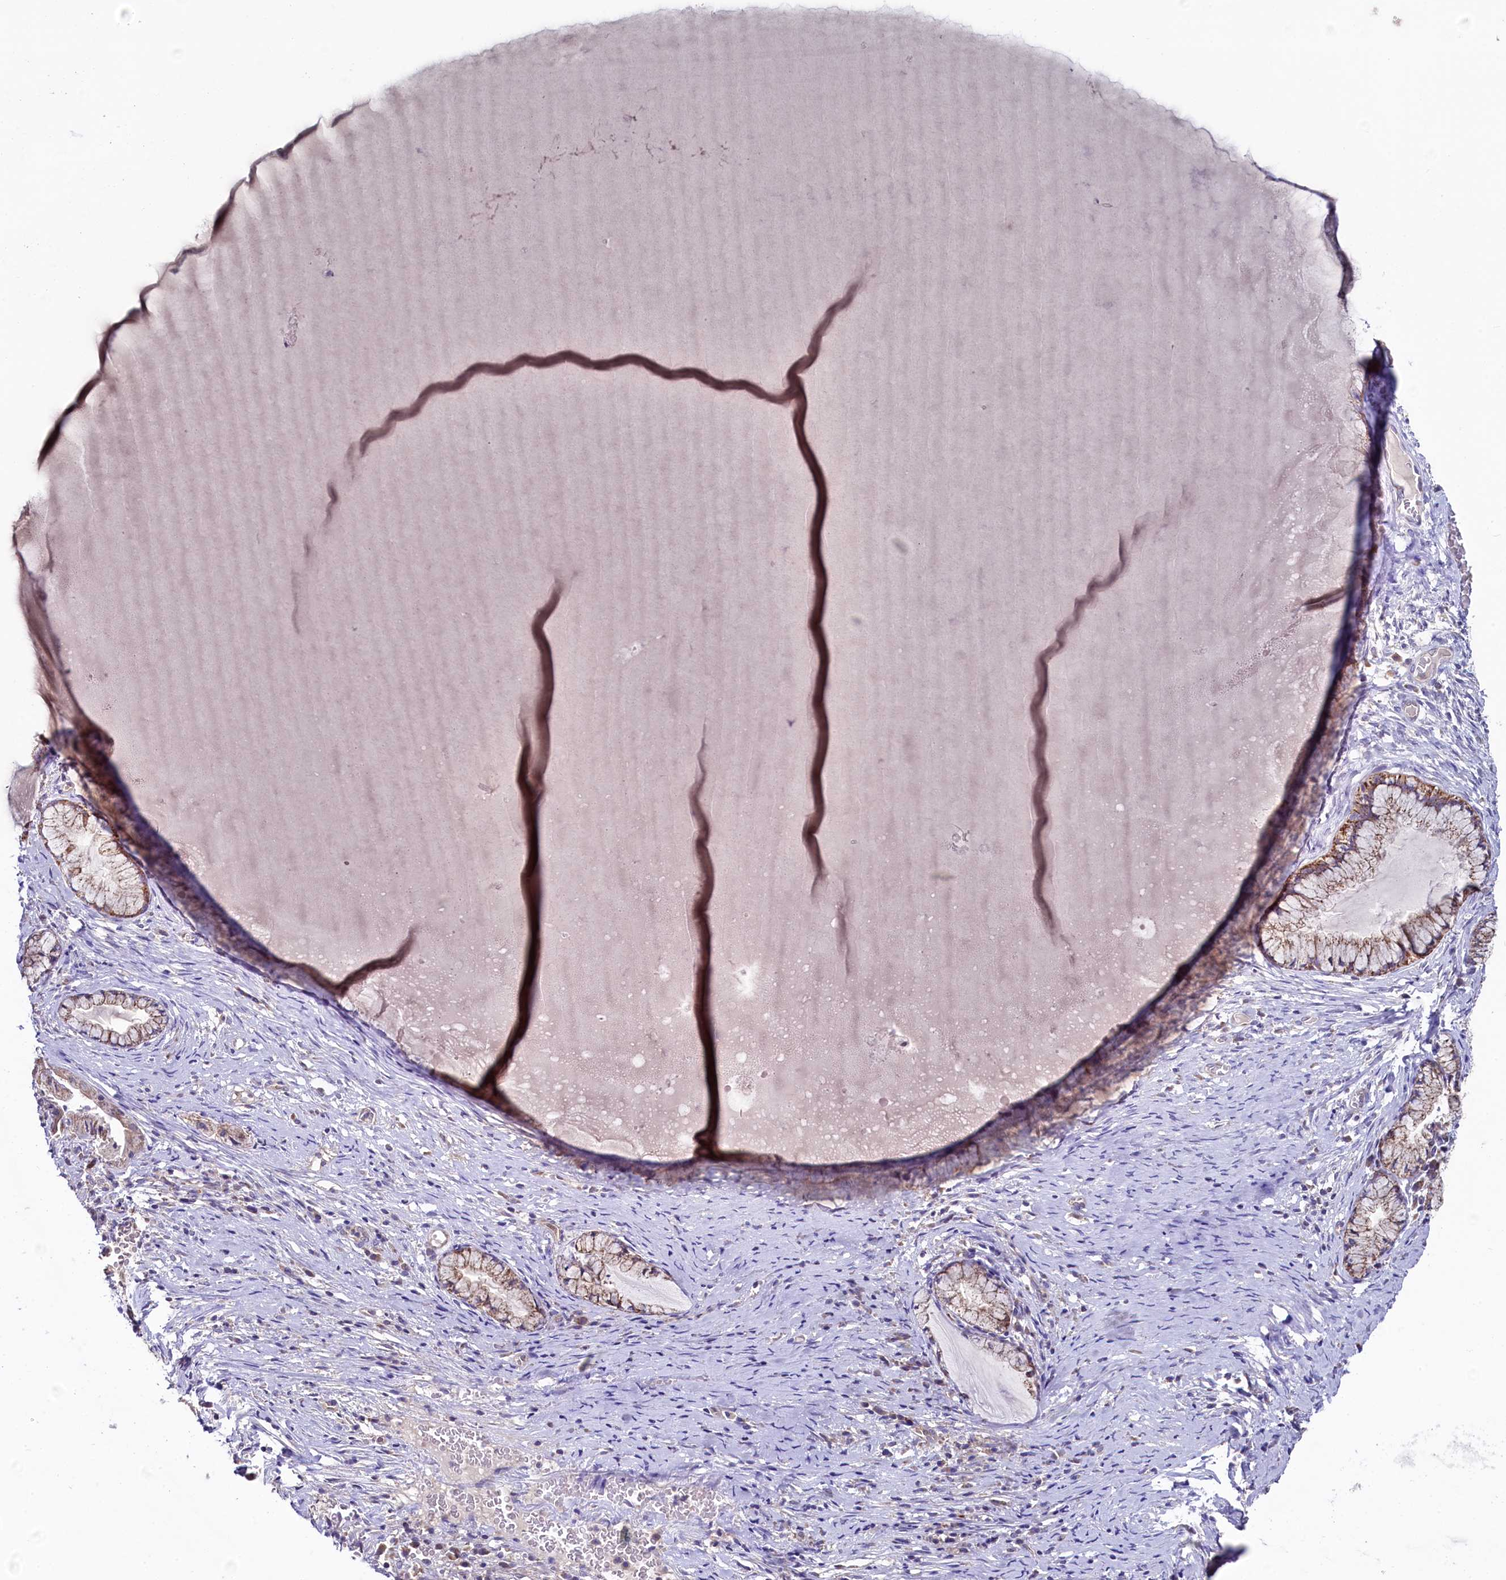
{"staining": {"intensity": "moderate", "quantity": ">75%", "location": "cytoplasmic/membranous"}, "tissue": "cervix", "cell_type": "Glandular cells", "image_type": "normal", "snomed": [{"axis": "morphology", "description": "Normal tissue, NOS"}, {"axis": "topography", "description": "Cervix"}], "caption": "This micrograph exhibits unremarkable cervix stained with immunohistochemistry (IHC) to label a protein in brown. The cytoplasmic/membranous of glandular cells show moderate positivity for the protein. Nuclei are counter-stained blue.", "gene": "MRPL57", "patient": {"sex": "female", "age": 42}}